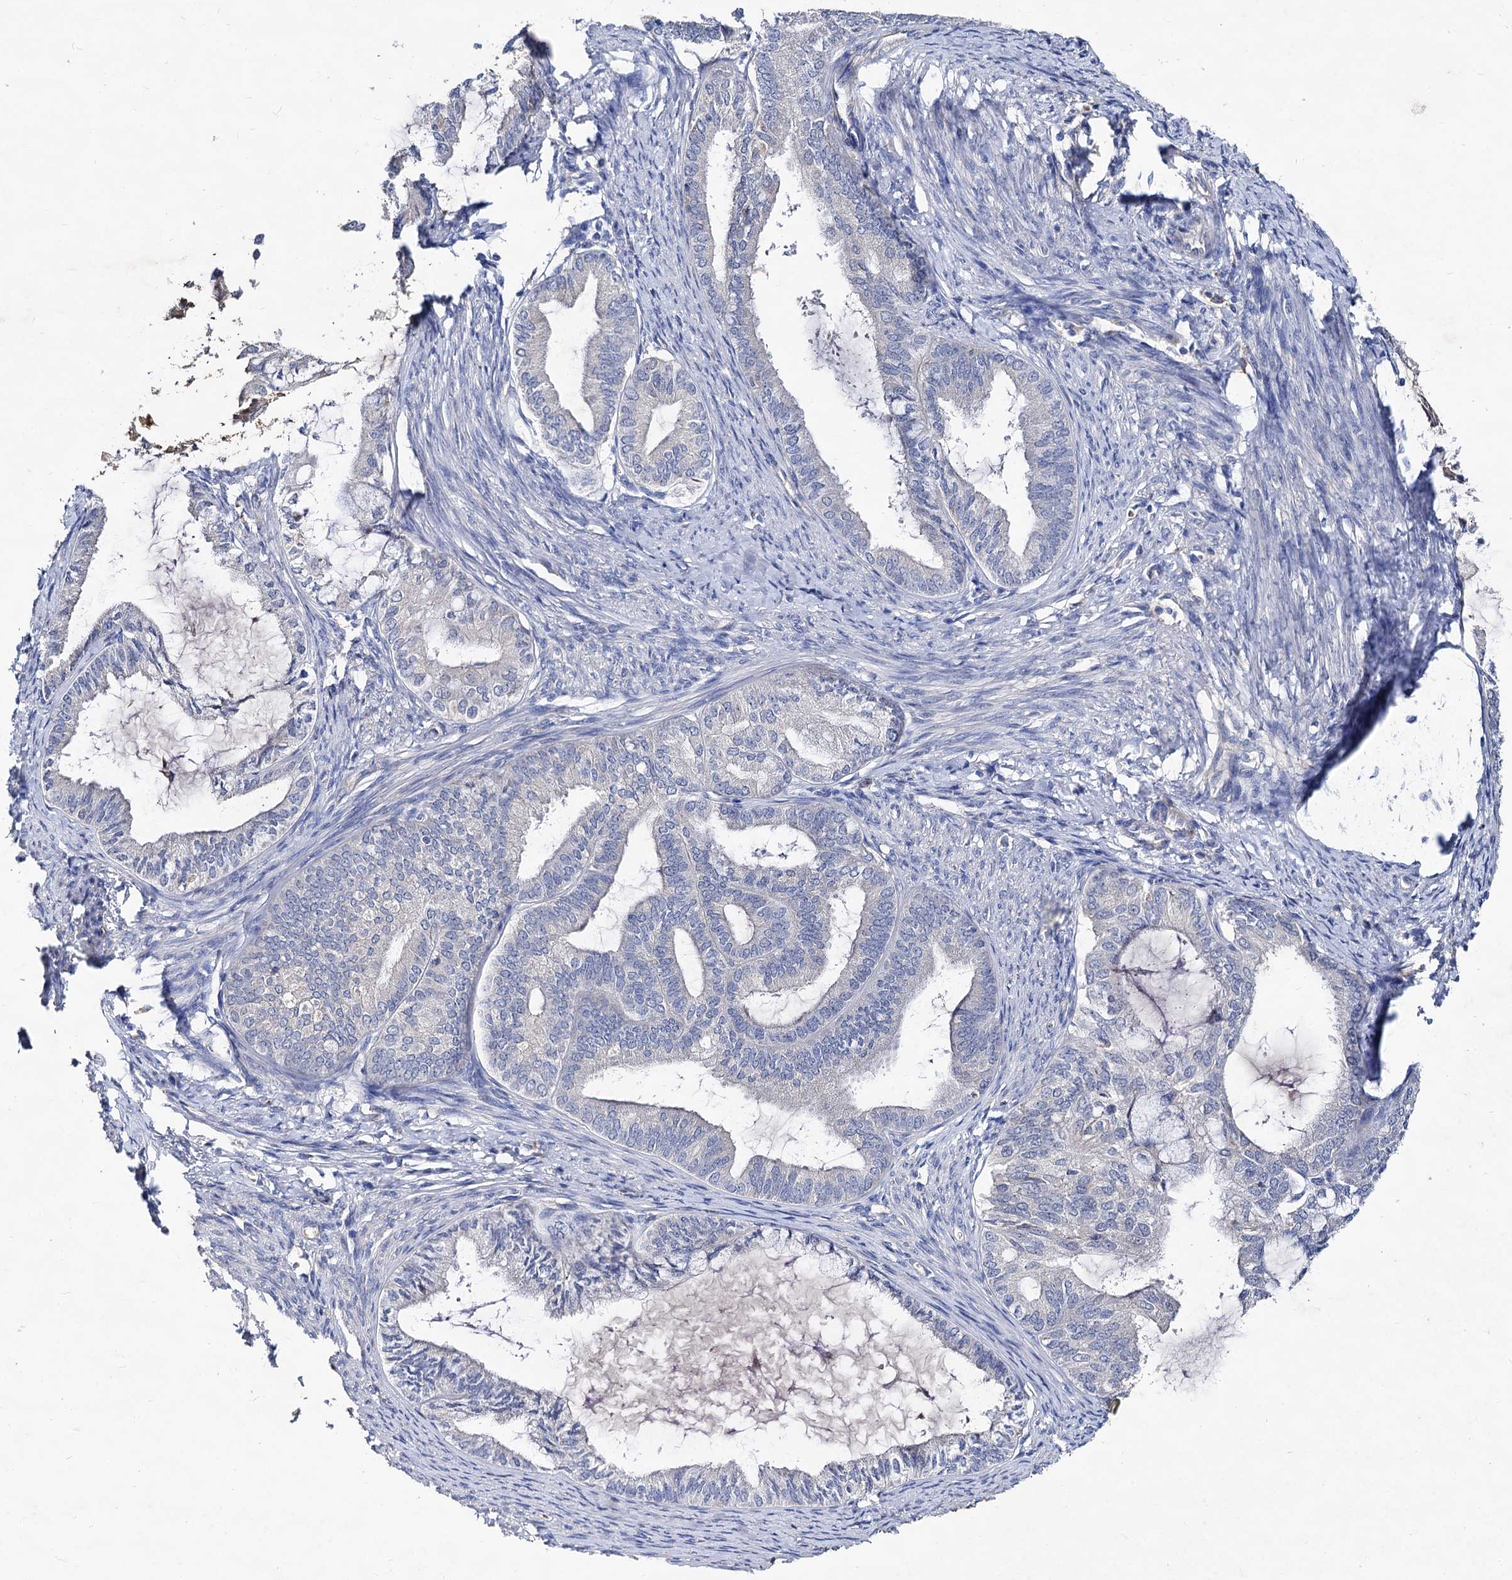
{"staining": {"intensity": "negative", "quantity": "none", "location": "none"}, "tissue": "endometrial cancer", "cell_type": "Tumor cells", "image_type": "cancer", "snomed": [{"axis": "morphology", "description": "Adenocarcinoma, NOS"}, {"axis": "topography", "description": "Endometrium"}], "caption": "Immunohistochemical staining of endometrial adenocarcinoma demonstrates no significant expression in tumor cells.", "gene": "HVCN1", "patient": {"sex": "female", "age": 86}}